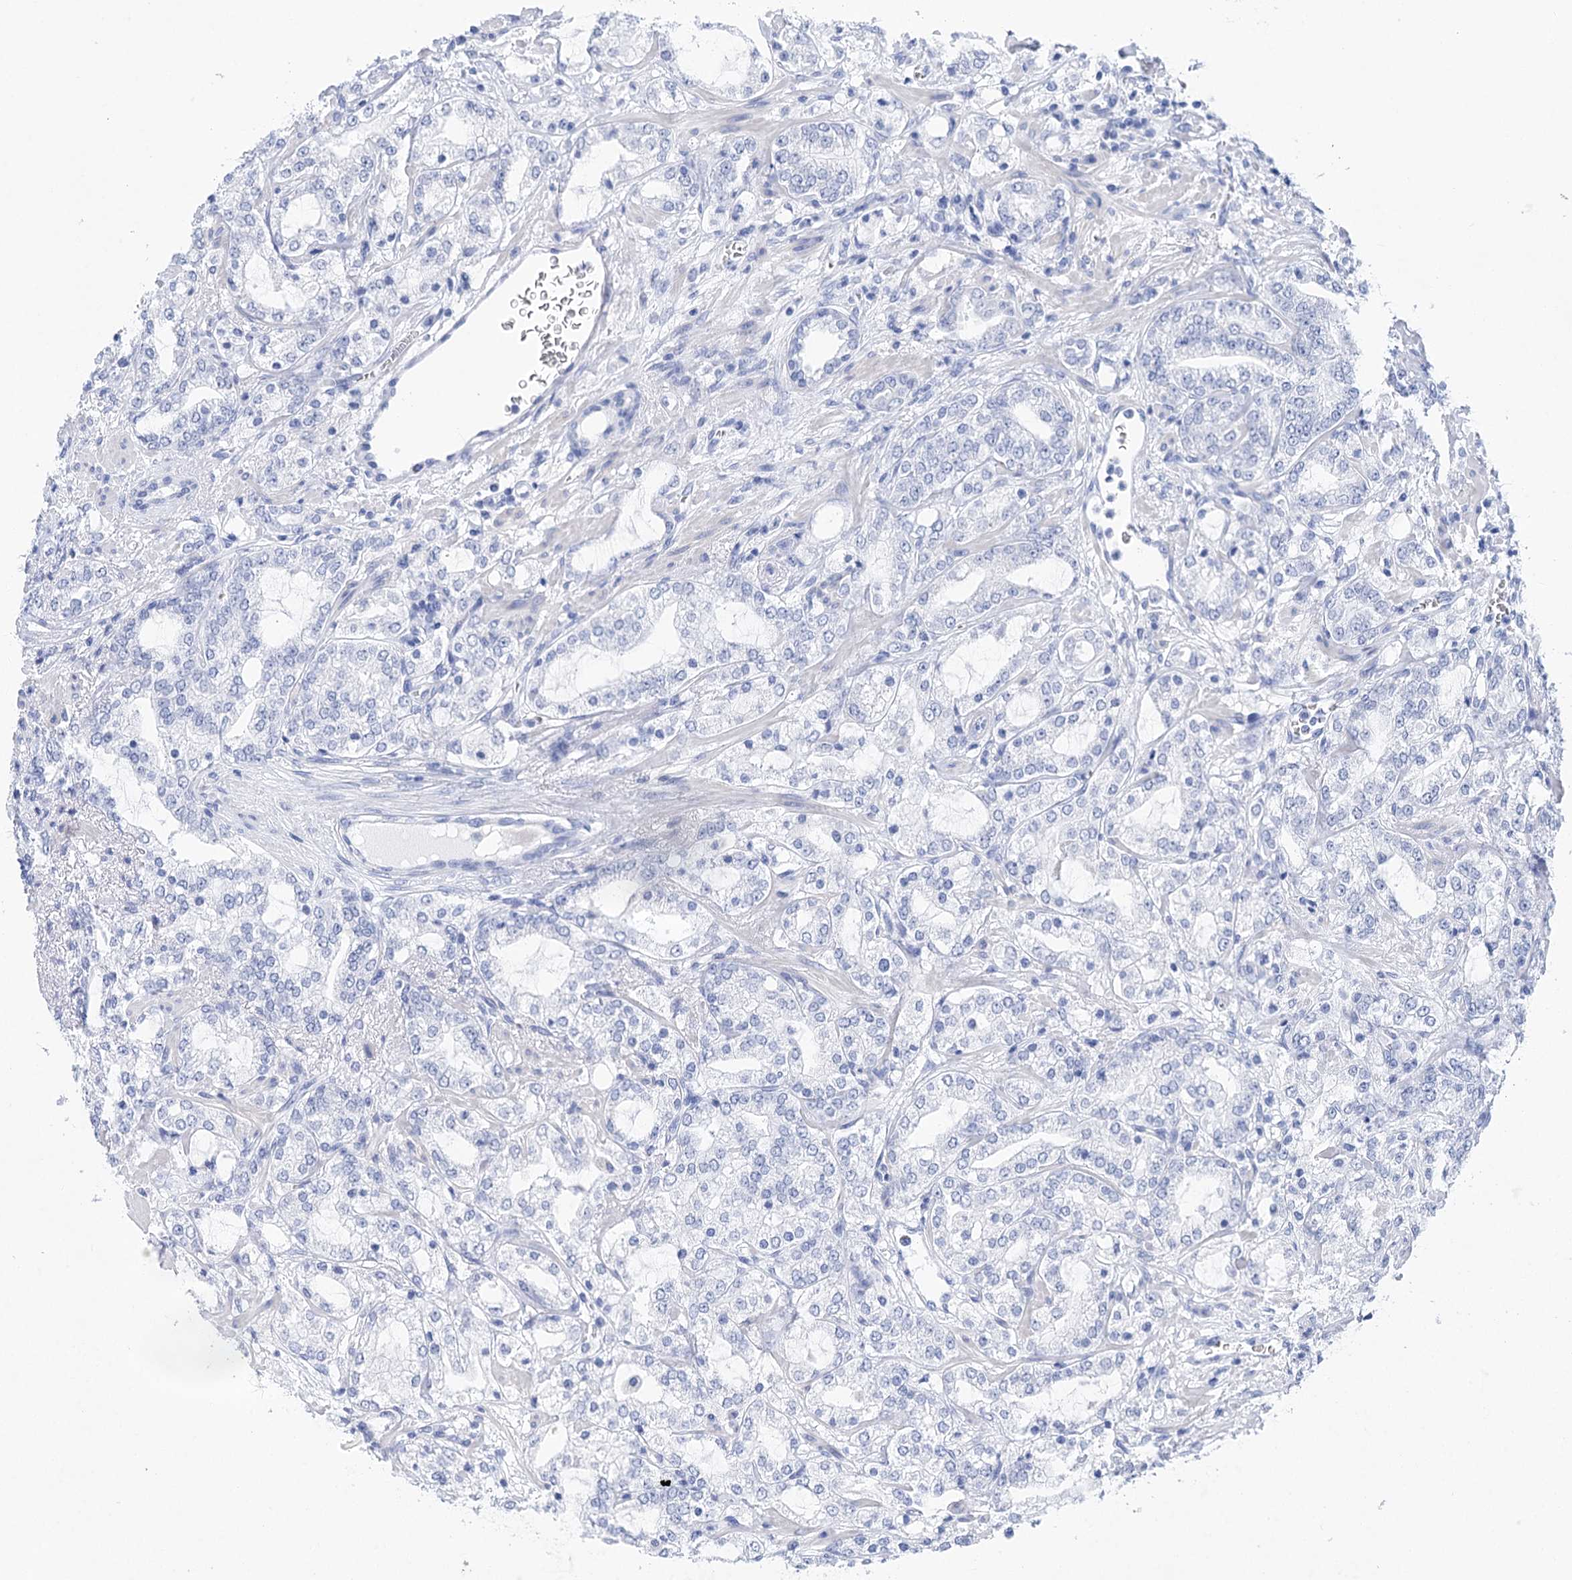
{"staining": {"intensity": "negative", "quantity": "none", "location": "none"}, "tissue": "prostate cancer", "cell_type": "Tumor cells", "image_type": "cancer", "snomed": [{"axis": "morphology", "description": "Adenocarcinoma, High grade"}, {"axis": "topography", "description": "Prostate"}], "caption": "Immunohistochemistry (IHC) micrograph of neoplastic tissue: prostate adenocarcinoma (high-grade) stained with DAB (3,3'-diaminobenzidine) reveals no significant protein expression in tumor cells.", "gene": "LALBA", "patient": {"sex": "male", "age": 64}}